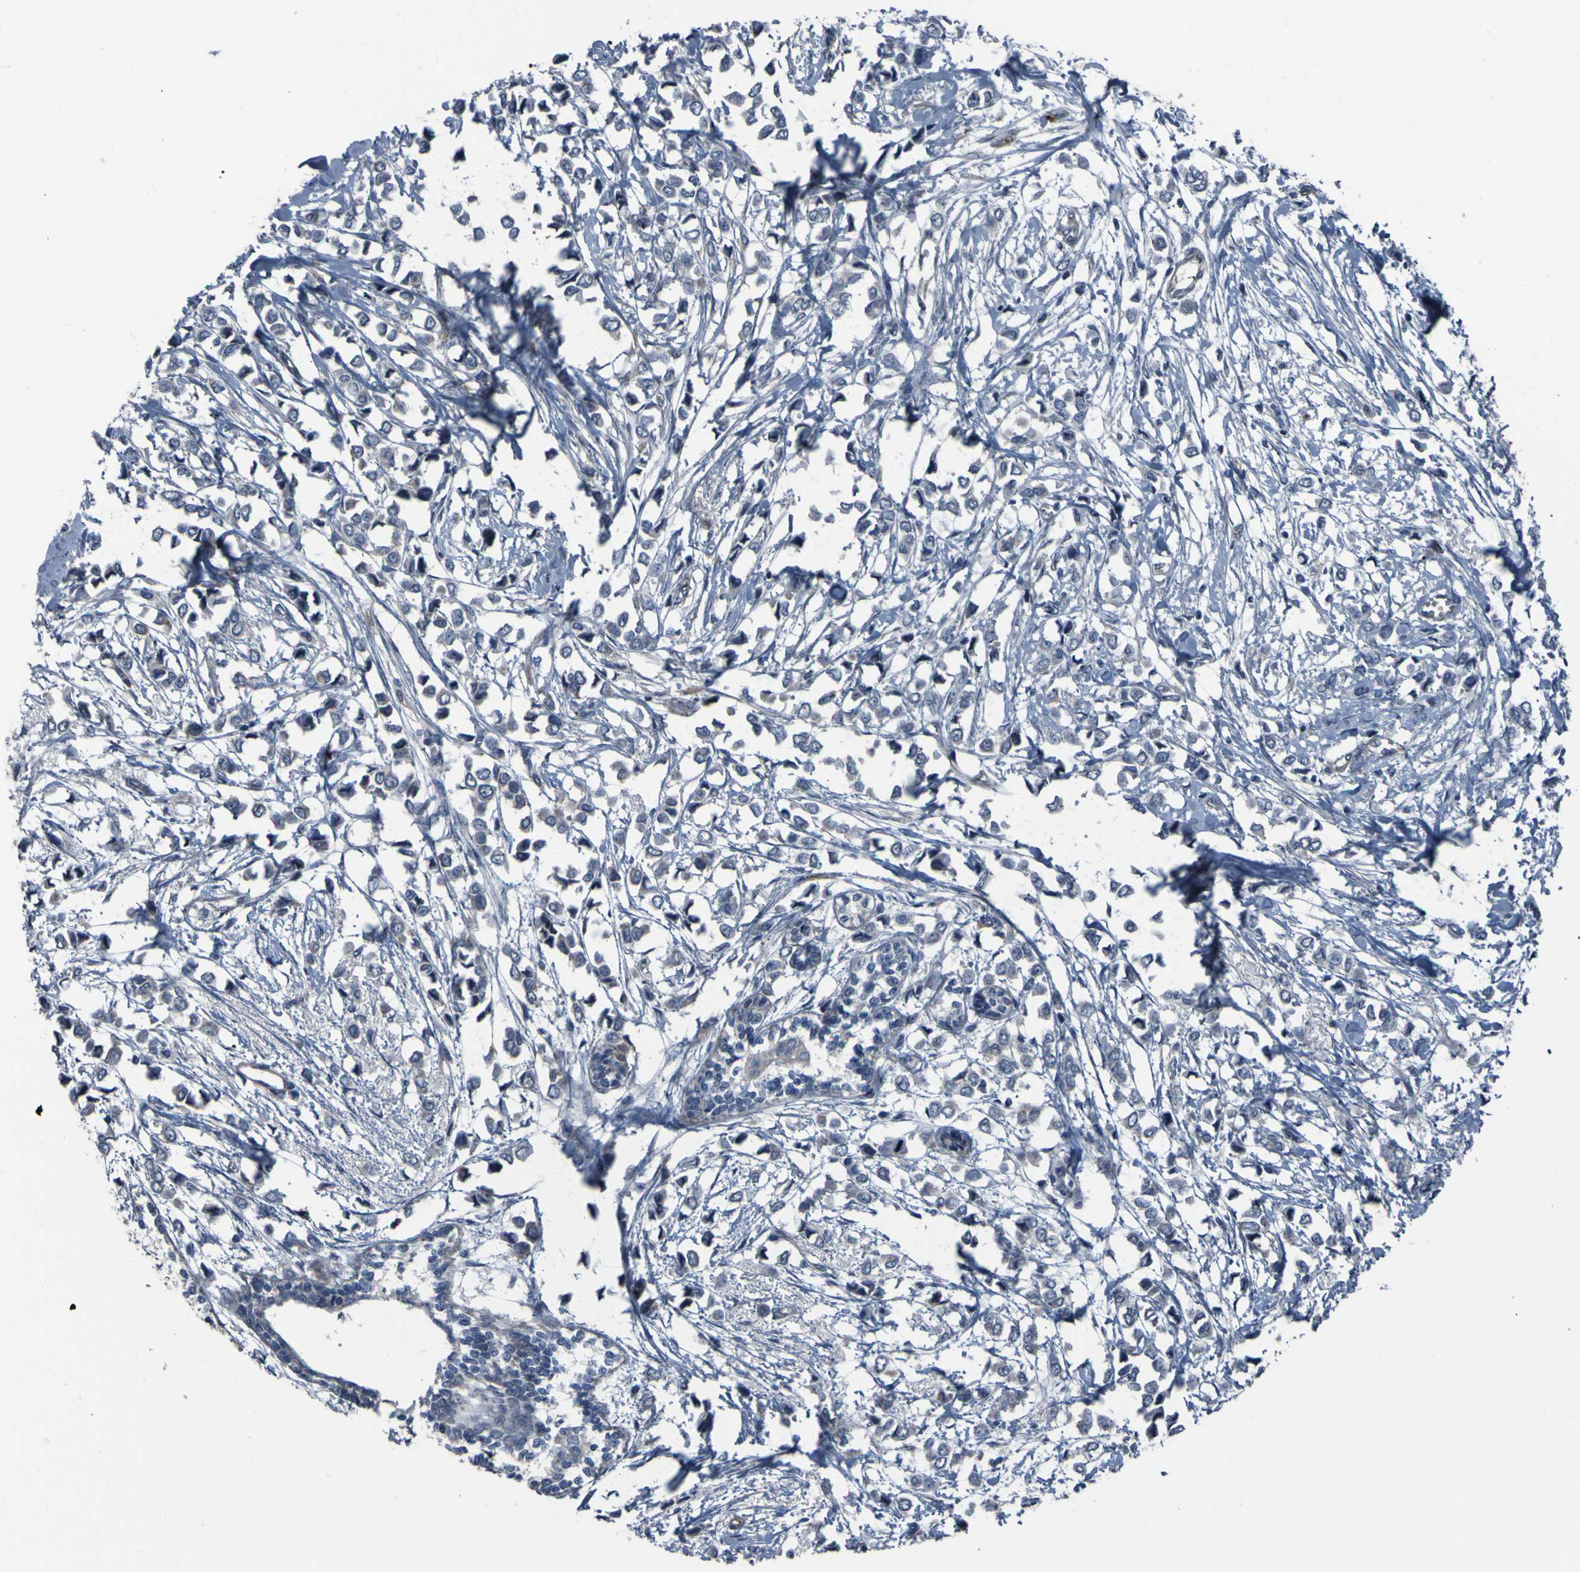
{"staining": {"intensity": "negative", "quantity": "none", "location": "none"}, "tissue": "breast cancer", "cell_type": "Tumor cells", "image_type": "cancer", "snomed": [{"axis": "morphology", "description": "Lobular carcinoma"}, {"axis": "topography", "description": "Breast"}], "caption": "There is no significant staining in tumor cells of lobular carcinoma (breast).", "gene": "GRAMD1A", "patient": {"sex": "female", "age": 51}}